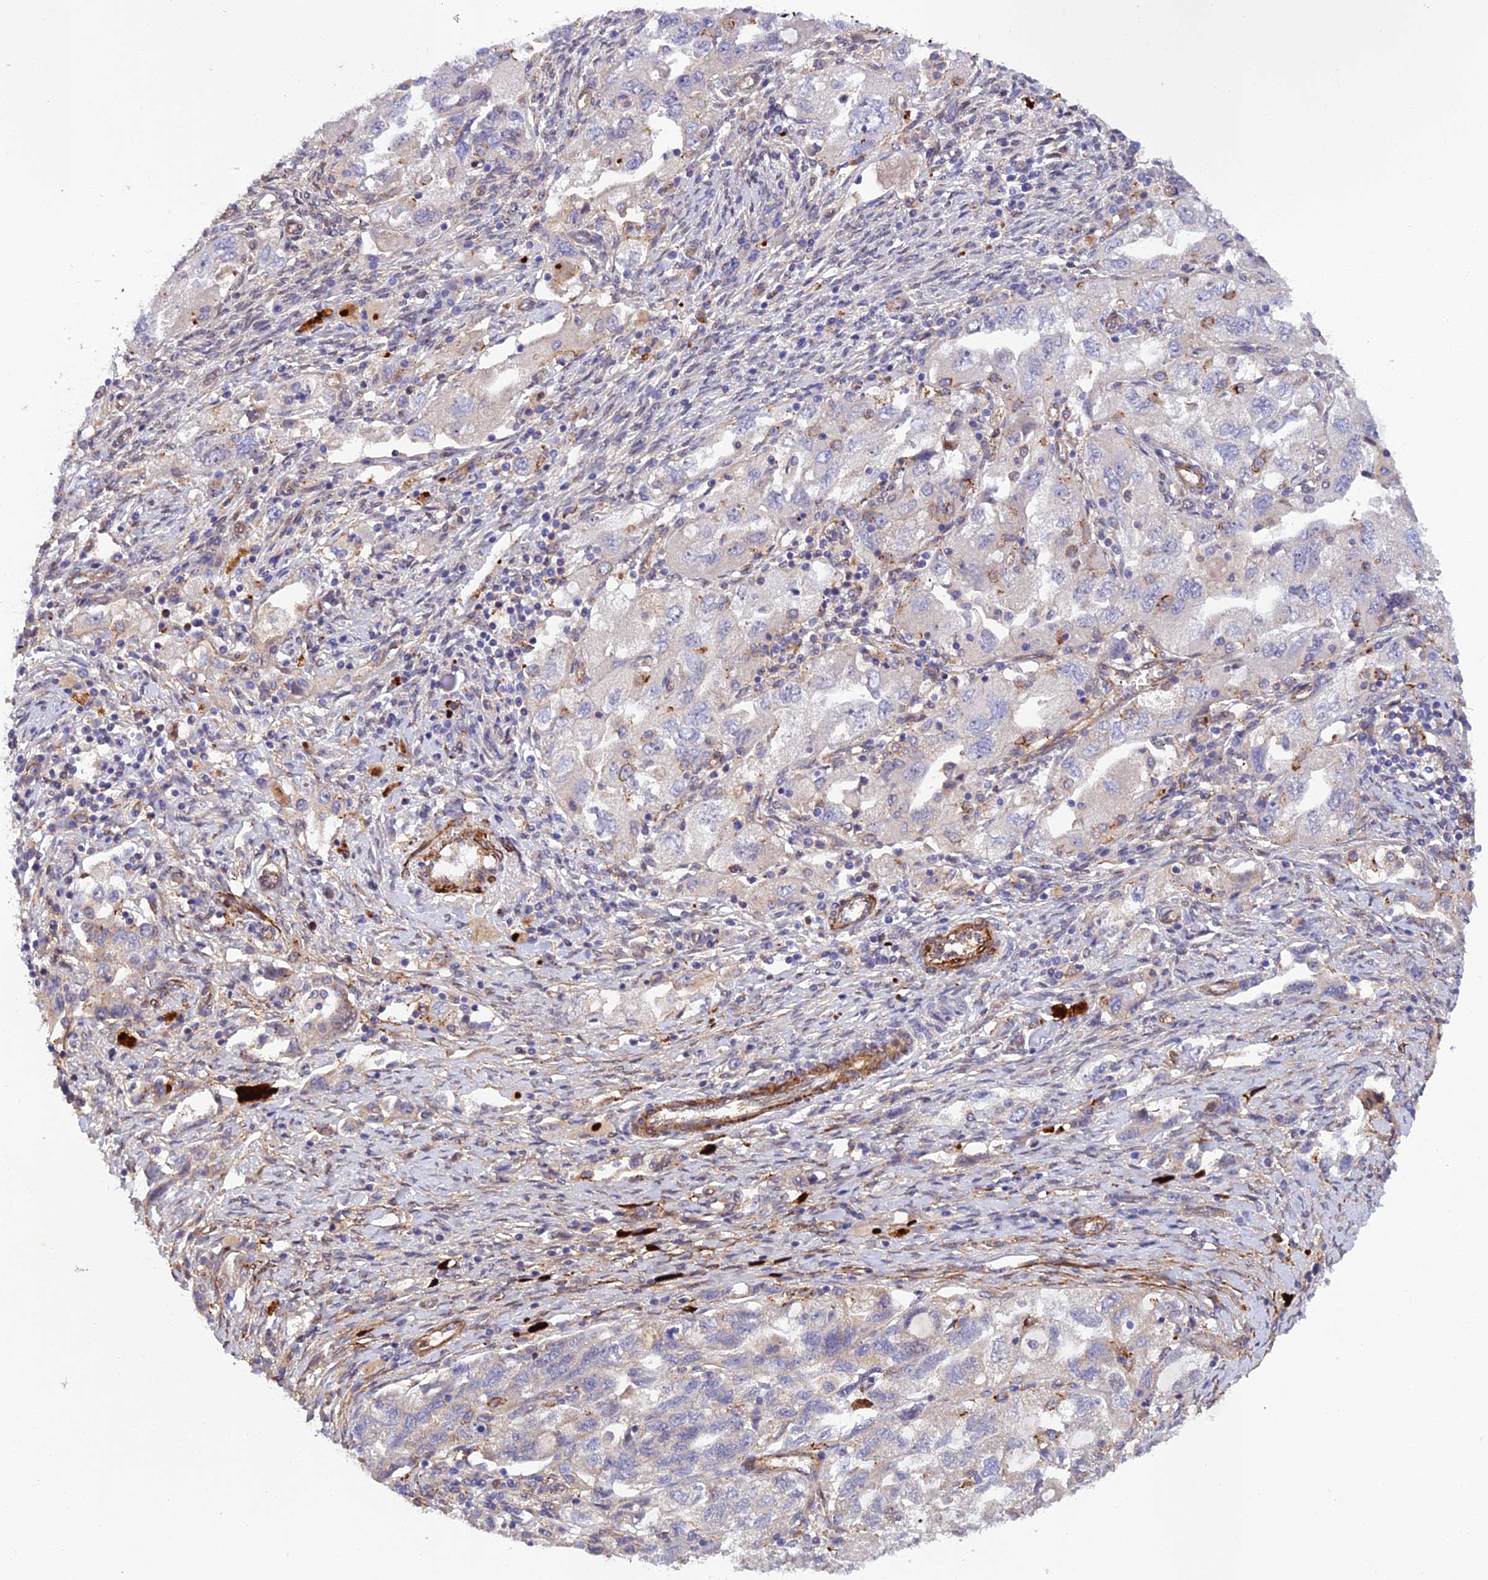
{"staining": {"intensity": "negative", "quantity": "none", "location": "none"}, "tissue": "ovarian cancer", "cell_type": "Tumor cells", "image_type": "cancer", "snomed": [{"axis": "morphology", "description": "Carcinoma, NOS"}, {"axis": "morphology", "description": "Cystadenocarcinoma, serous, NOS"}, {"axis": "topography", "description": "Ovary"}], "caption": "DAB (3,3'-diaminobenzidine) immunohistochemical staining of human ovarian serous cystadenocarcinoma shows no significant staining in tumor cells.", "gene": "RALGAPA2", "patient": {"sex": "female", "age": 69}}